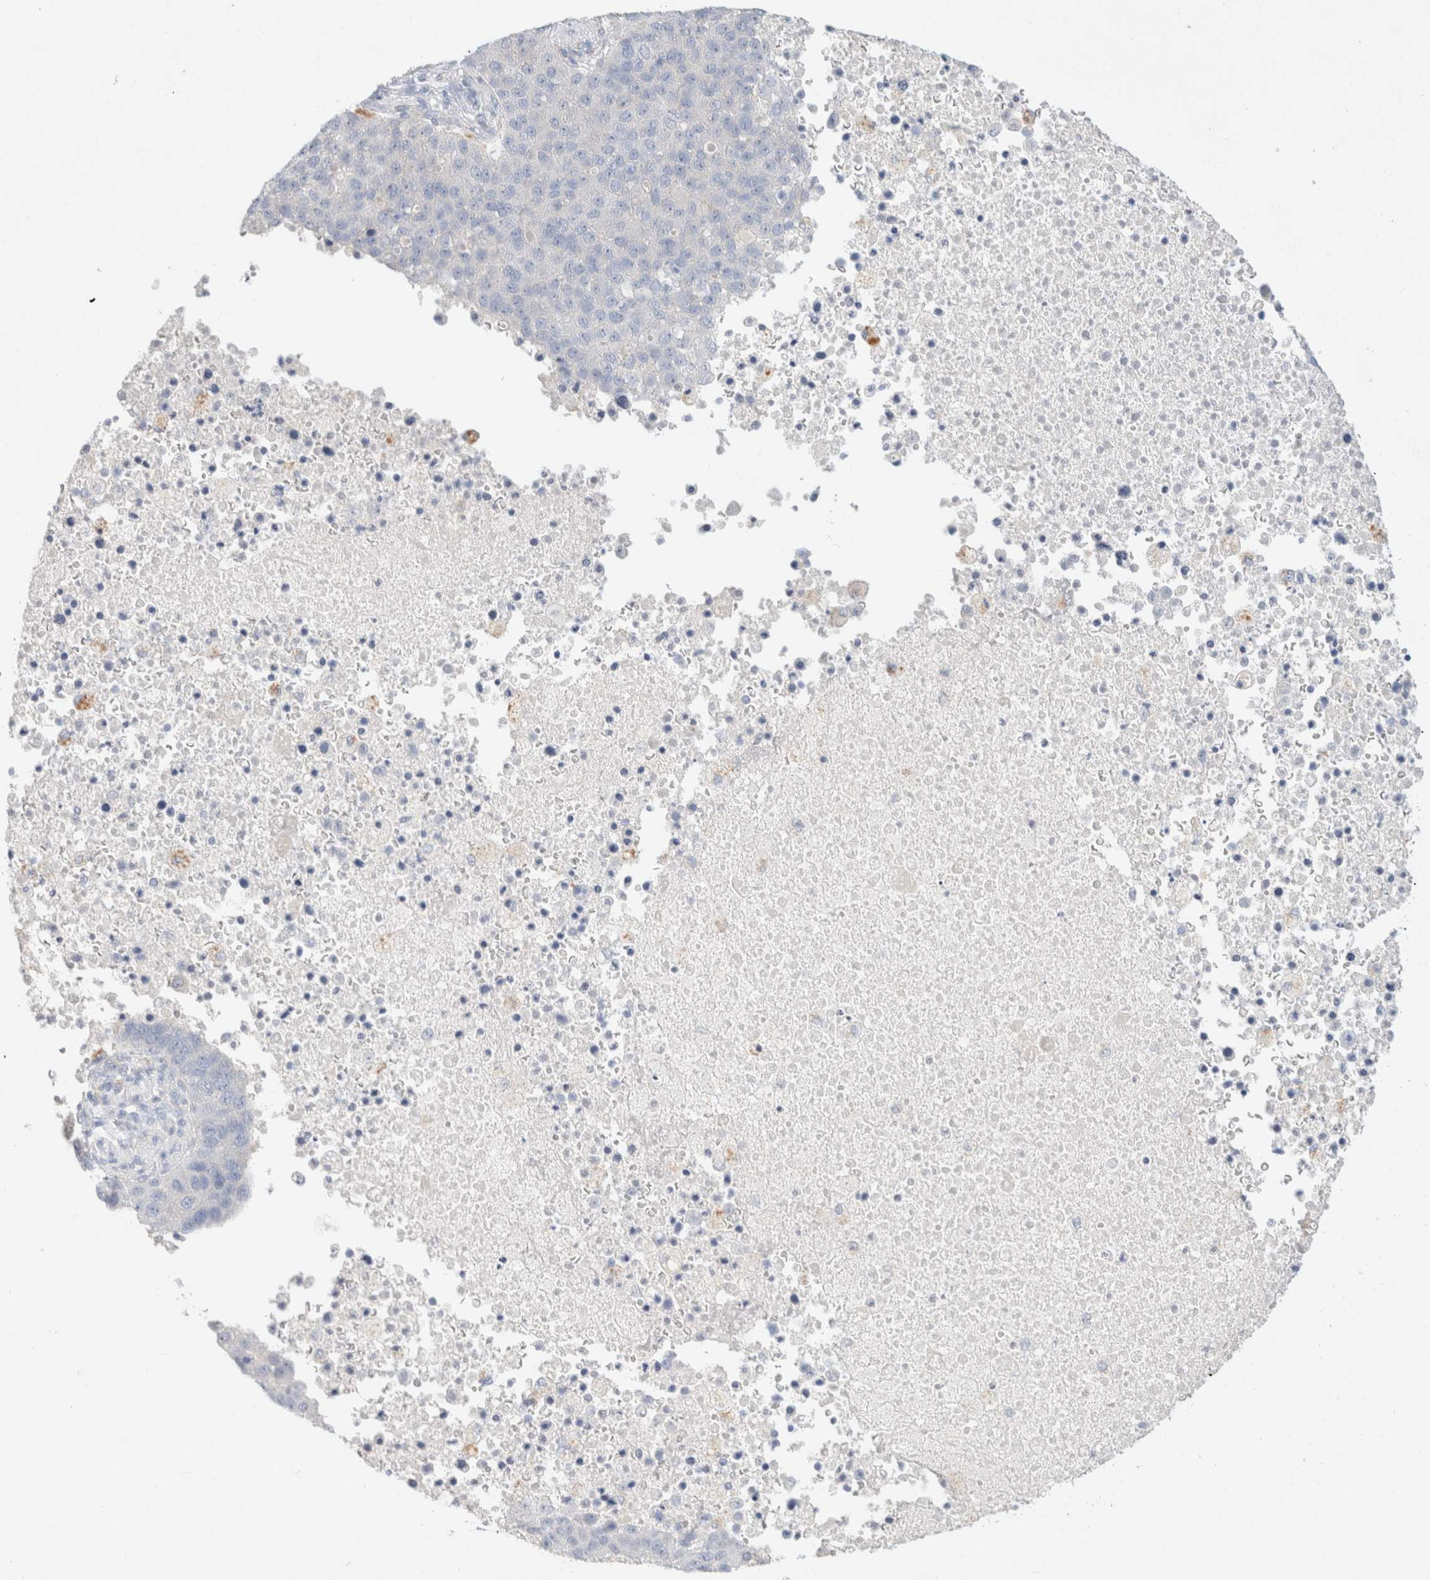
{"staining": {"intensity": "negative", "quantity": "none", "location": "none"}, "tissue": "pancreatic cancer", "cell_type": "Tumor cells", "image_type": "cancer", "snomed": [{"axis": "morphology", "description": "Adenocarcinoma, NOS"}, {"axis": "topography", "description": "Pancreas"}], "caption": "Tumor cells are negative for brown protein staining in pancreatic cancer.", "gene": "CPQ", "patient": {"sex": "female", "age": 61}}